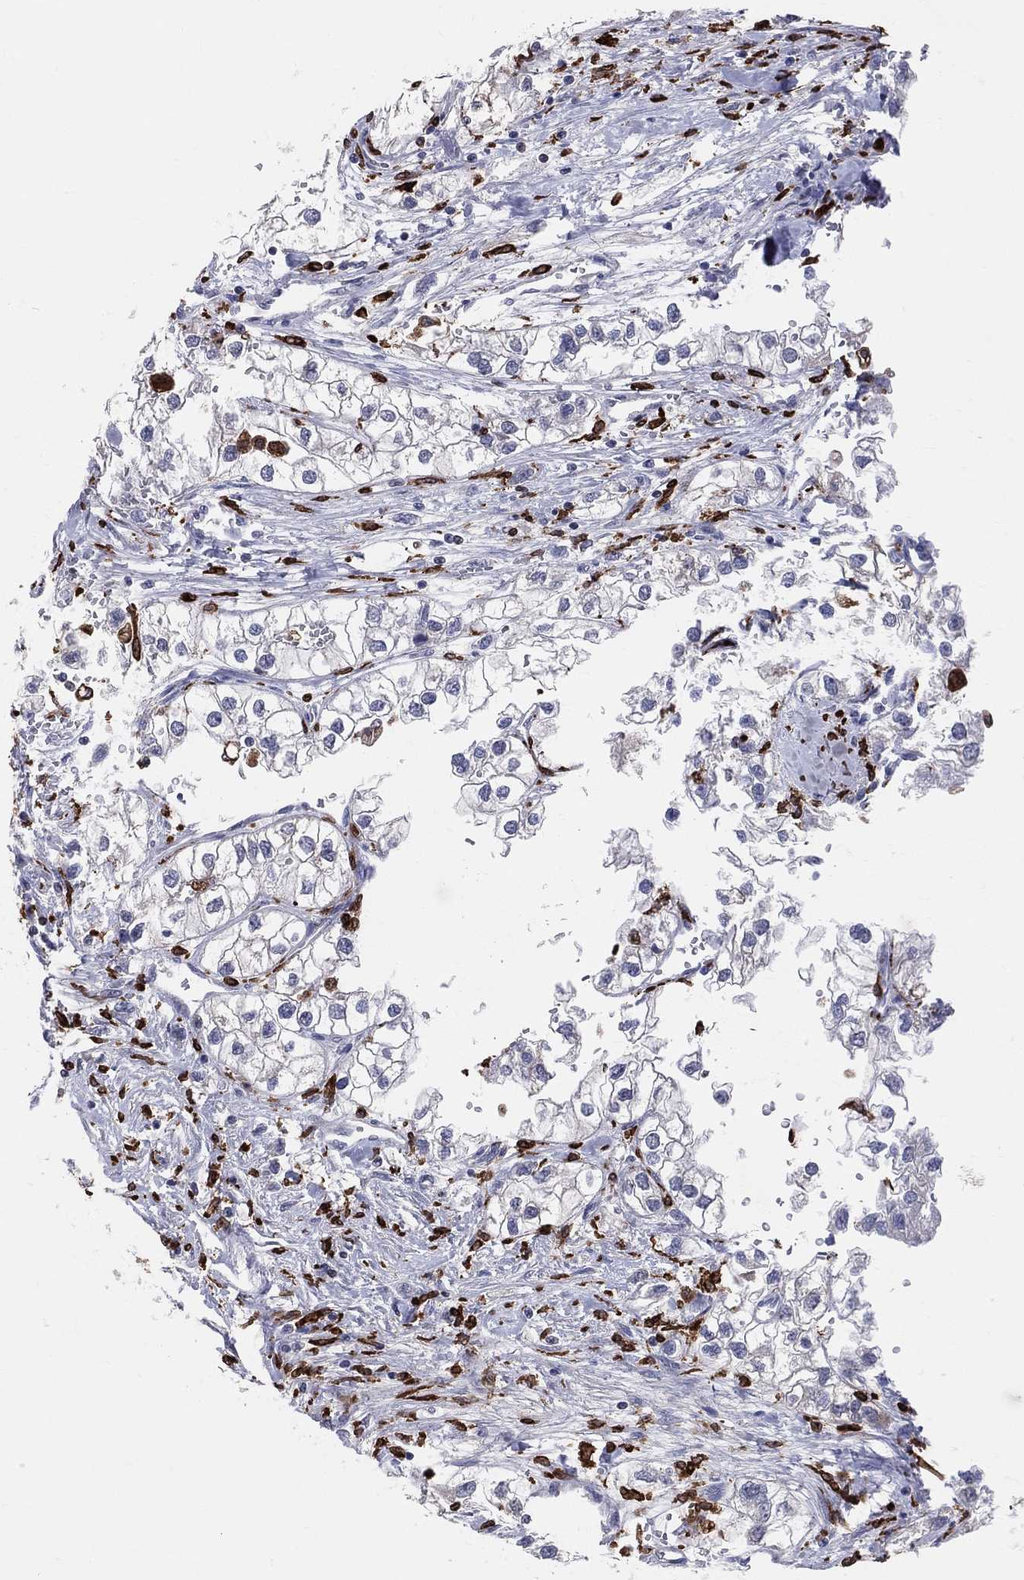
{"staining": {"intensity": "negative", "quantity": "none", "location": "none"}, "tissue": "renal cancer", "cell_type": "Tumor cells", "image_type": "cancer", "snomed": [{"axis": "morphology", "description": "Adenocarcinoma, NOS"}, {"axis": "topography", "description": "Kidney"}], "caption": "Adenocarcinoma (renal) was stained to show a protein in brown. There is no significant expression in tumor cells.", "gene": "CD74", "patient": {"sex": "male", "age": 59}}